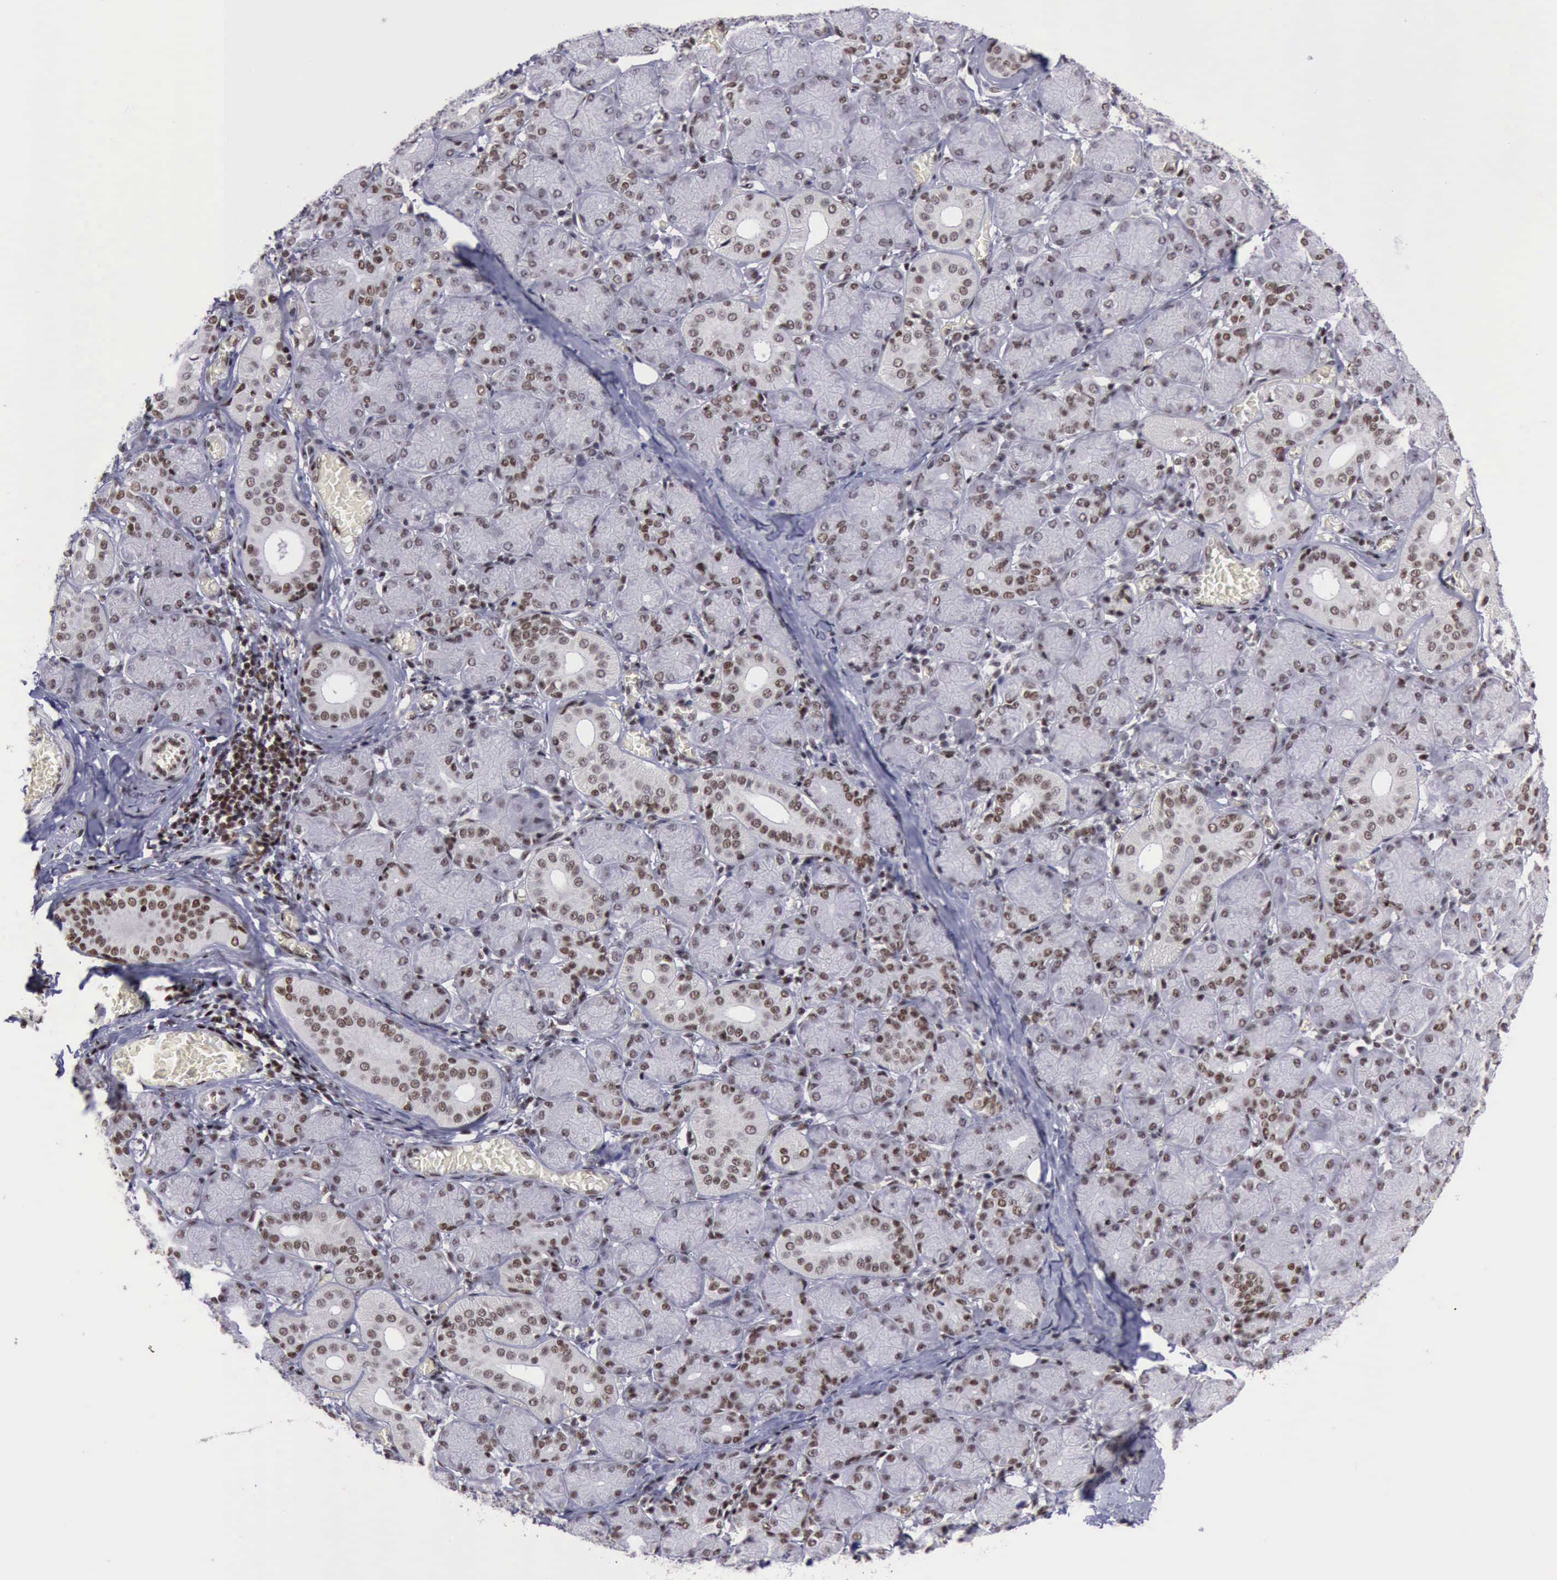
{"staining": {"intensity": "weak", "quantity": "25%-75%", "location": "nuclear"}, "tissue": "salivary gland", "cell_type": "Glandular cells", "image_type": "normal", "snomed": [{"axis": "morphology", "description": "Normal tissue, NOS"}, {"axis": "topography", "description": "Salivary gland"}], "caption": "Glandular cells exhibit low levels of weak nuclear staining in about 25%-75% of cells in normal salivary gland. The protein is stained brown, and the nuclei are stained in blue (DAB (3,3'-diaminobenzidine) IHC with brightfield microscopy, high magnification).", "gene": "YY1", "patient": {"sex": "female", "age": 24}}